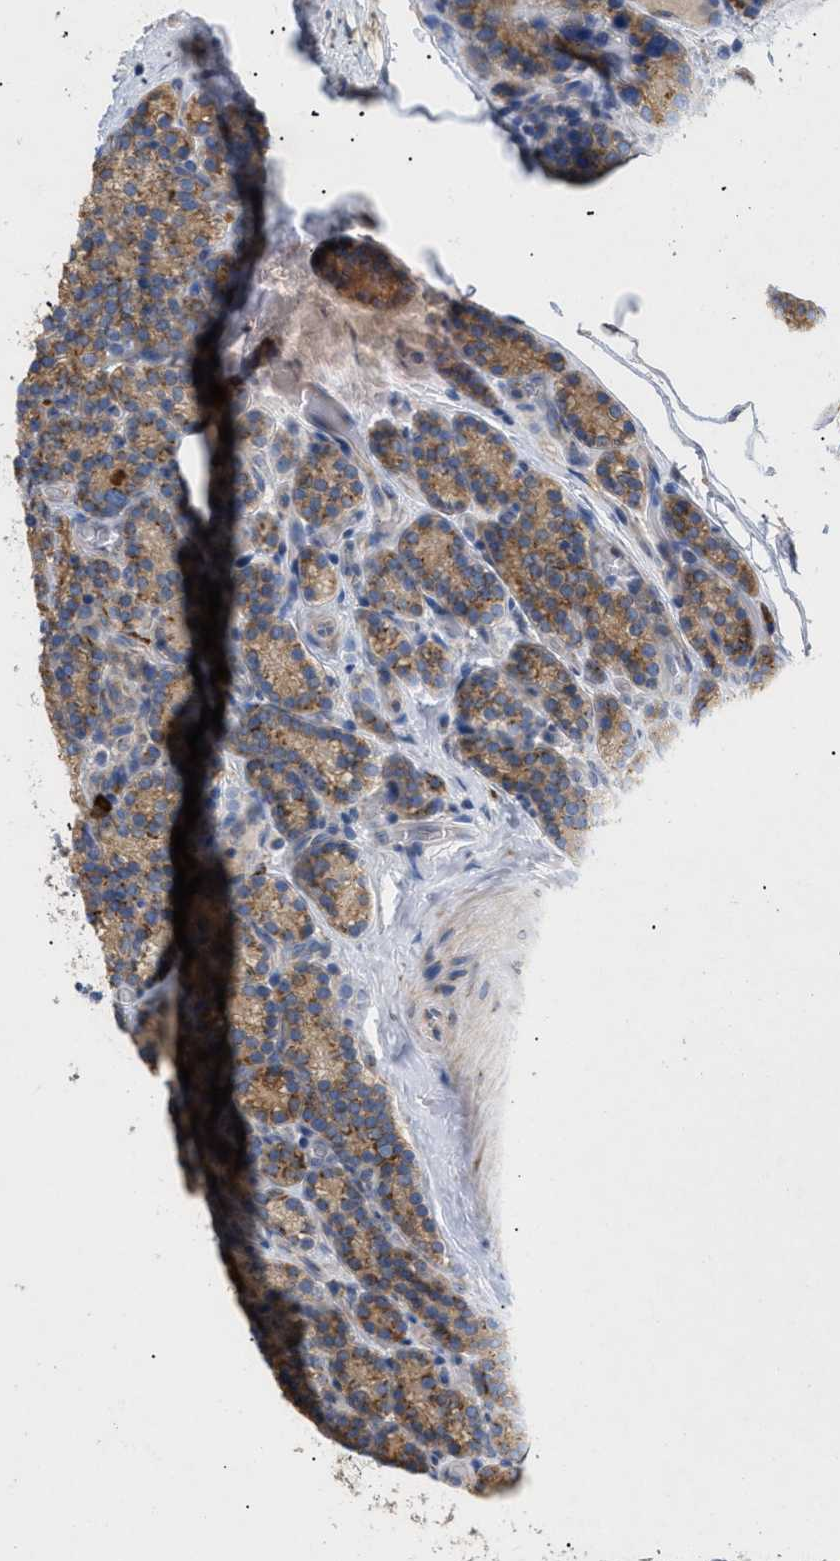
{"staining": {"intensity": "moderate", "quantity": "25%-75%", "location": "cytoplasmic/membranous"}, "tissue": "parathyroid gland", "cell_type": "Glandular cells", "image_type": "normal", "snomed": [{"axis": "morphology", "description": "Normal tissue, NOS"}, {"axis": "morphology", "description": "Adenoma, NOS"}, {"axis": "topography", "description": "Parathyroid gland"}], "caption": "An immunohistochemistry (IHC) micrograph of normal tissue is shown. Protein staining in brown shows moderate cytoplasmic/membranous positivity in parathyroid gland within glandular cells. (DAB IHC with brightfield microscopy, high magnification).", "gene": "SLC50A1", "patient": {"sex": "female", "age": 51}}